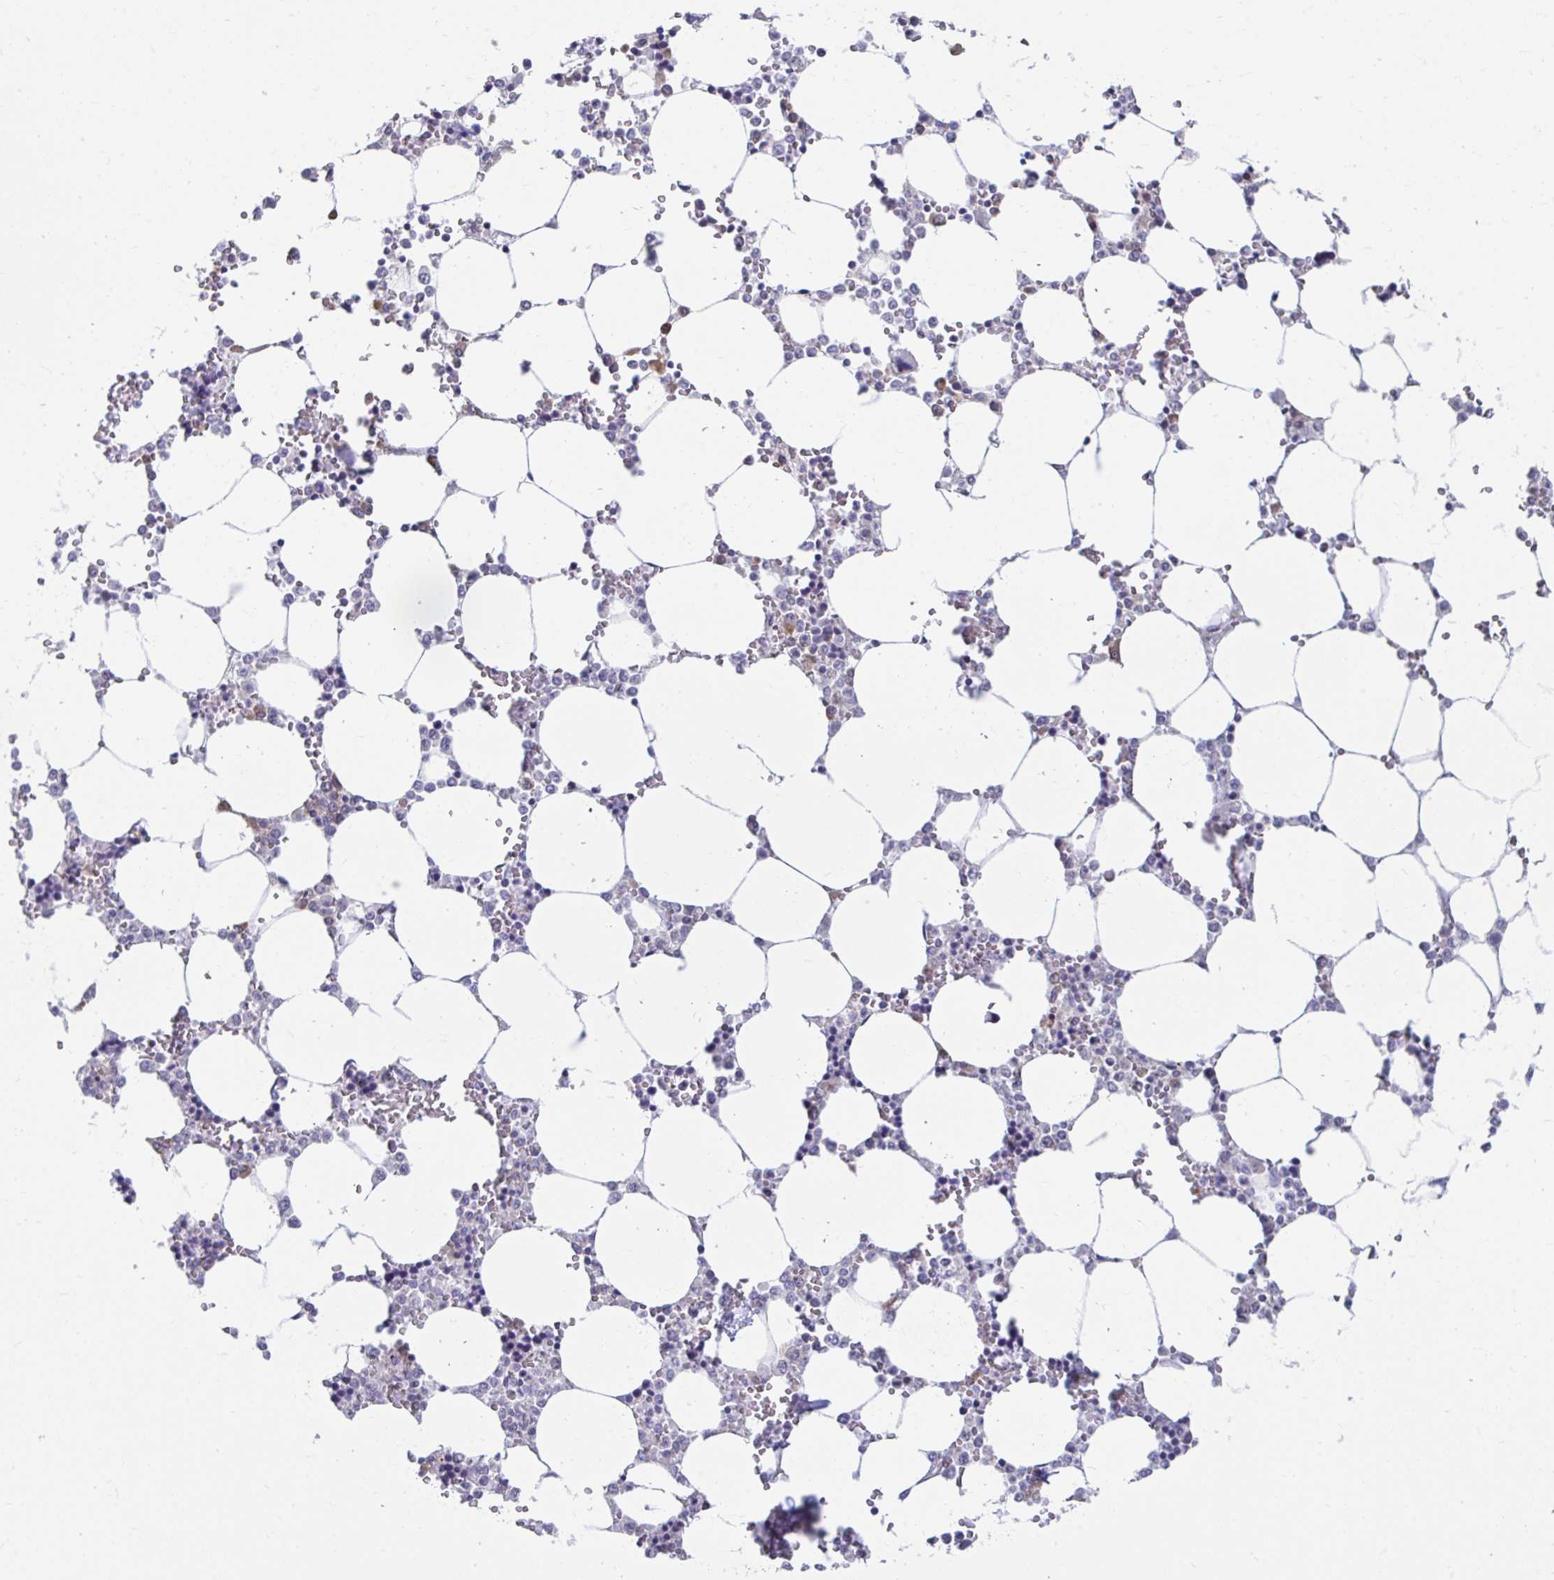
{"staining": {"intensity": "moderate", "quantity": "<25%", "location": "cytoplasmic/membranous"}, "tissue": "bone marrow", "cell_type": "Hematopoietic cells", "image_type": "normal", "snomed": [{"axis": "morphology", "description": "Normal tissue, NOS"}, {"axis": "topography", "description": "Bone marrow"}], "caption": "Bone marrow stained for a protein shows moderate cytoplasmic/membranous positivity in hematopoietic cells. Using DAB (brown) and hematoxylin (blue) stains, captured at high magnification using brightfield microscopy.", "gene": "SELENON", "patient": {"sex": "male", "age": 64}}